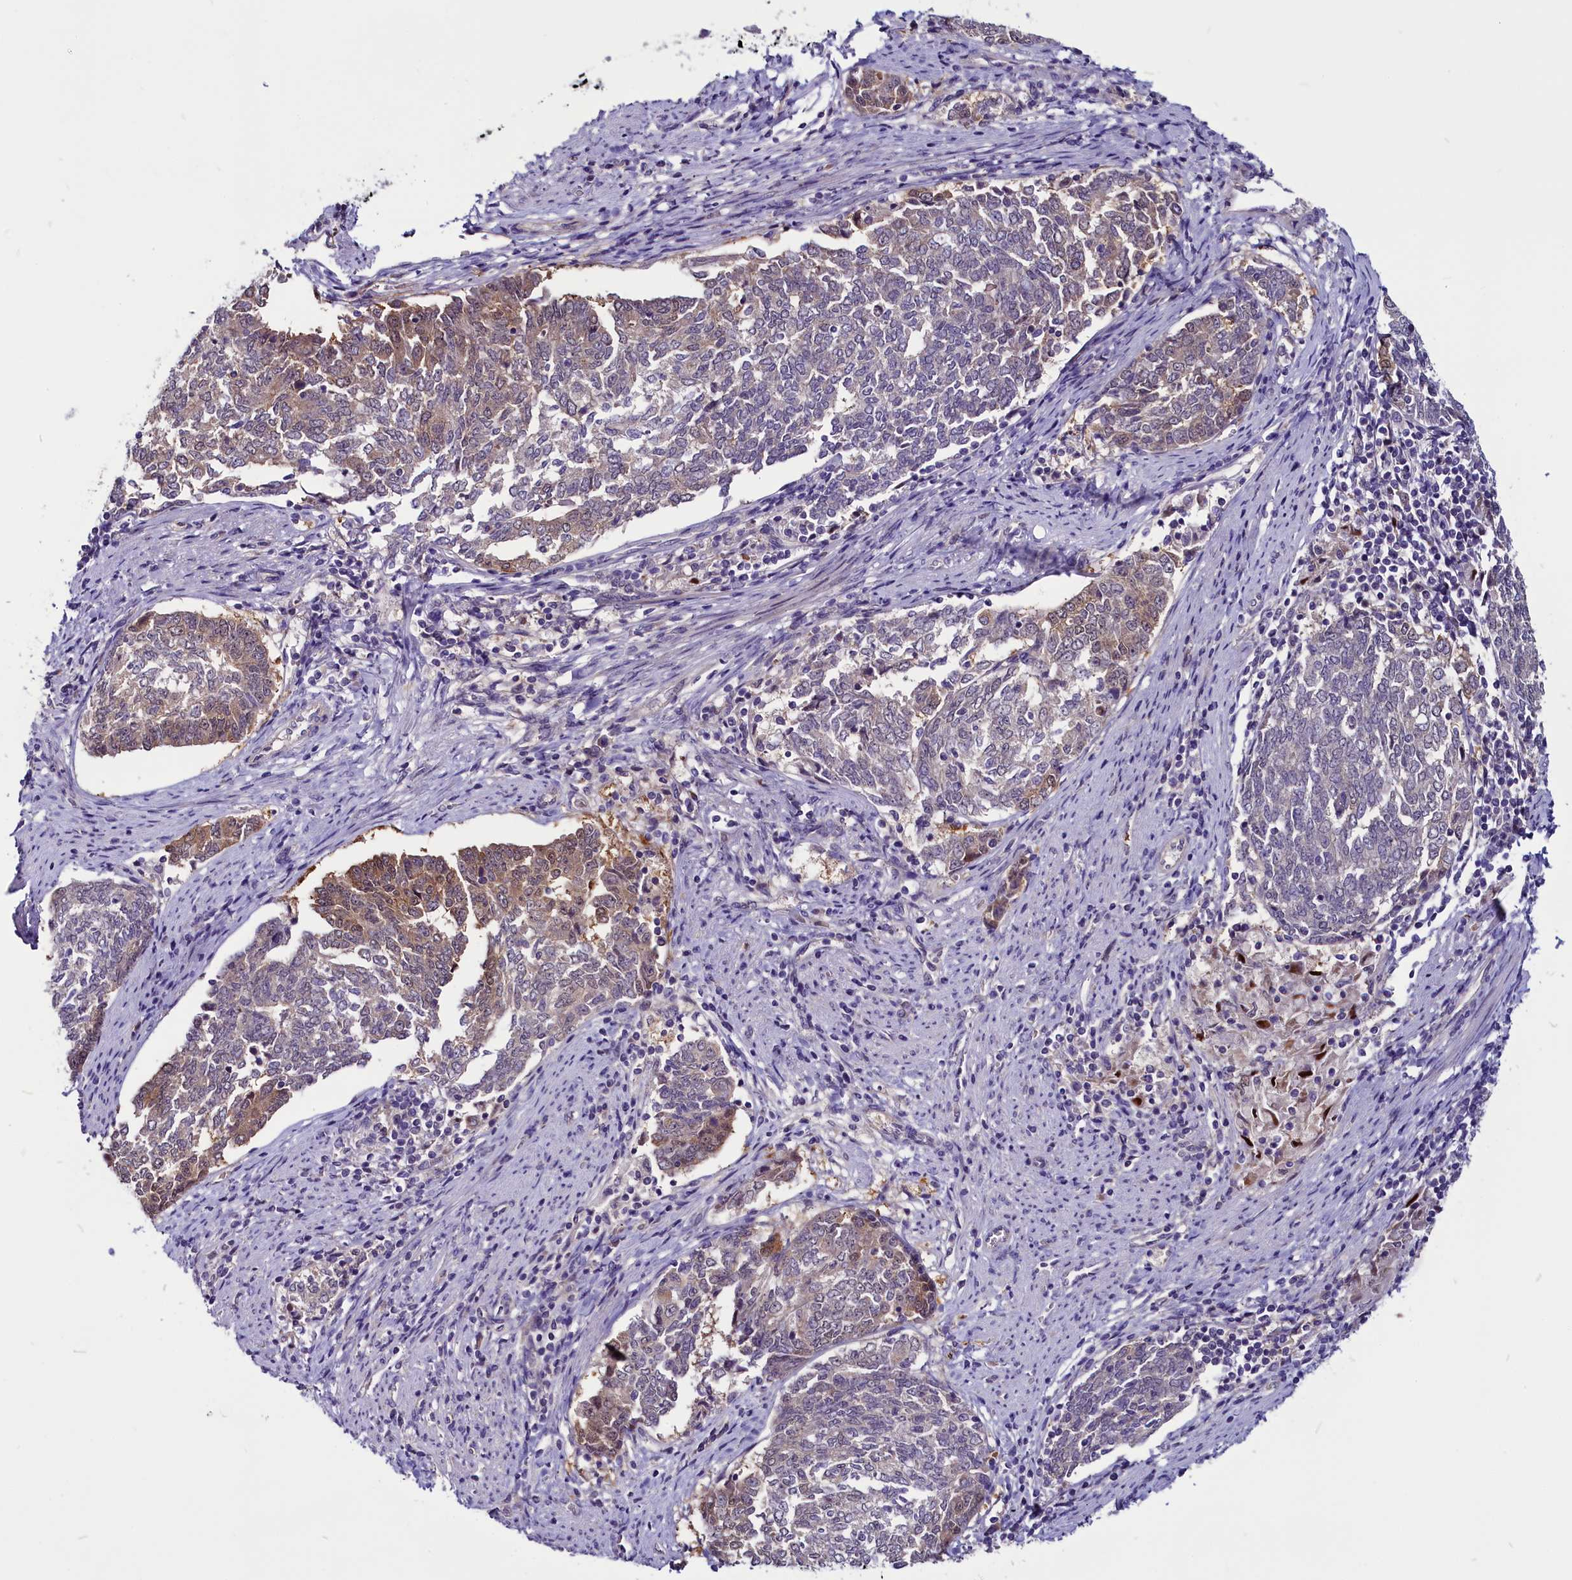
{"staining": {"intensity": "moderate", "quantity": "25%-75%", "location": "cytoplasmic/membranous"}, "tissue": "endometrial cancer", "cell_type": "Tumor cells", "image_type": "cancer", "snomed": [{"axis": "morphology", "description": "Adenocarcinoma, NOS"}, {"axis": "topography", "description": "Endometrium"}], "caption": "Immunohistochemical staining of human endometrial adenocarcinoma demonstrates medium levels of moderate cytoplasmic/membranous expression in approximately 25%-75% of tumor cells.", "gene": "C9orf40", "patient": {"sex": "female", "age": 80}}